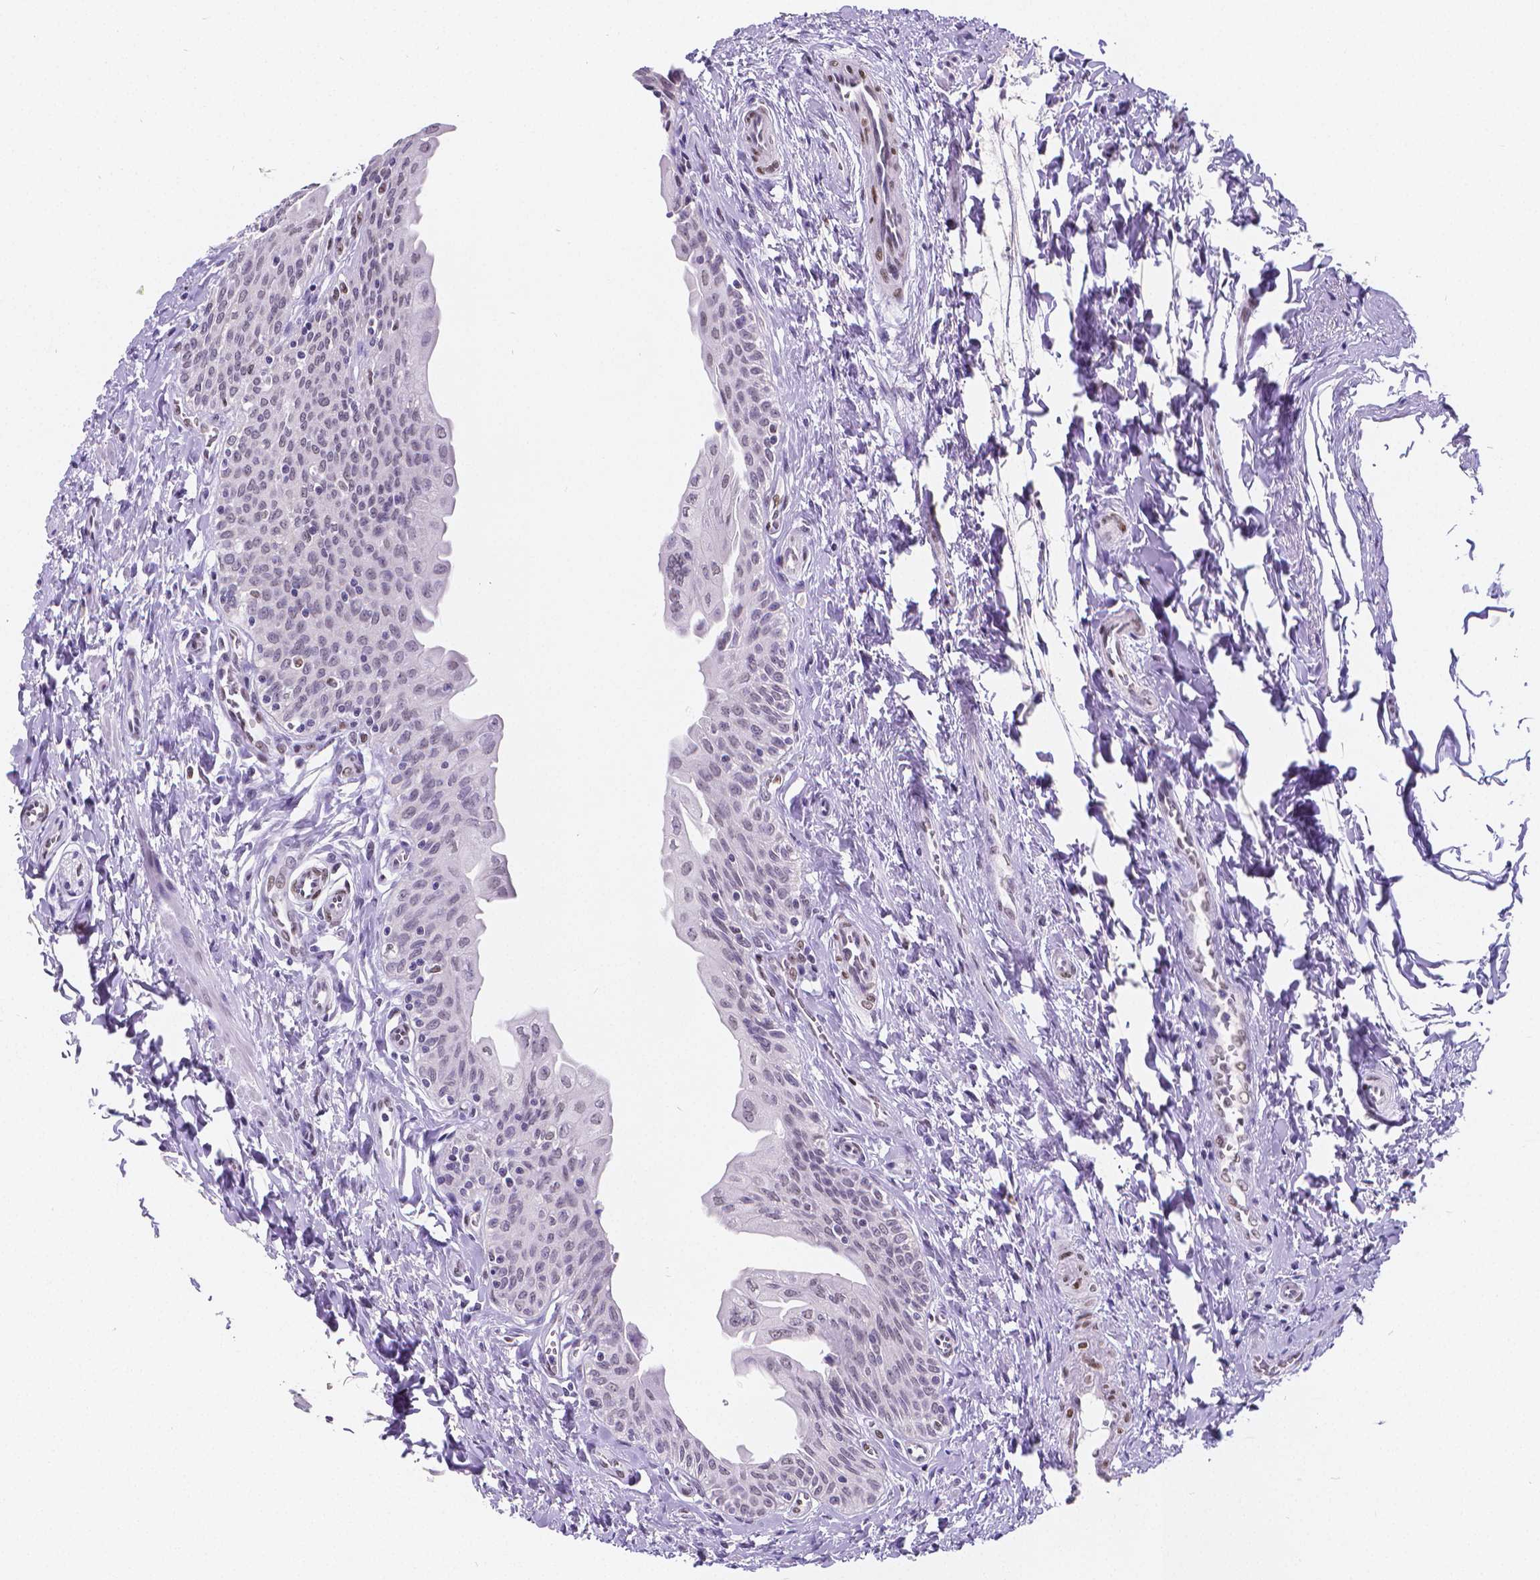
{"staining": {"intensity": "negative", "quantity": "none", "location": "none"}, "tissue": "urinary bladder", "cell_type": "Urothelial cells", "image_type": "normal", "snomed": [{"axis": "morphology", "description": "Normal tissue, NOS"}, {"axis": "topography", "description": "Urinary bladder"}], "caption": "Urothelial cells are negative for protein expression in benign human urinary bladder. (DAB IHC with hematoxylin counter stain).", "gene": "MEF2C", "patient": {"sex": "male", "age": 56}}